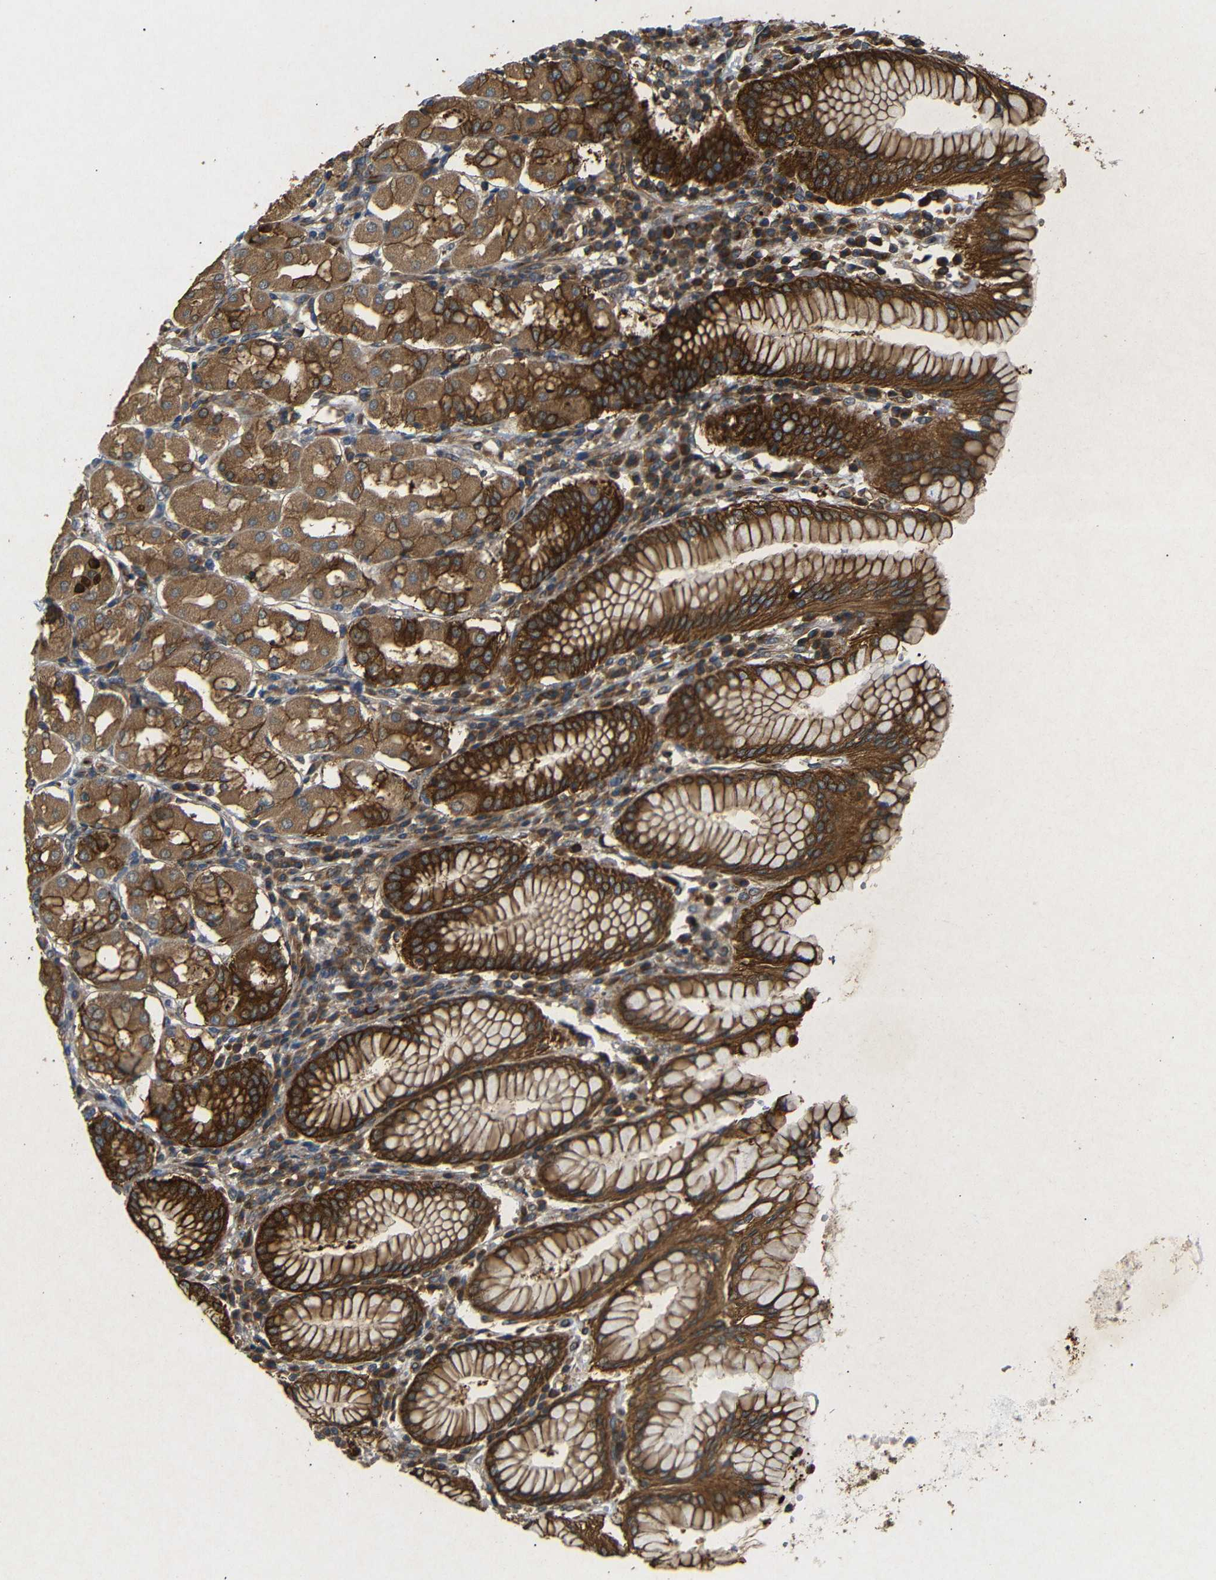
{"staining": {"intensity": "strong", "quantity": ">75%", "location": "cytoplasmic/membranous"}, "tissue": "stomach", "cell_type": "Glandular cells", "image_type": "normal", "snomed": [{"axis": "morphology", "description": "Normal tissue, NOS"}, {"axis": "topography", "description": "Stomach"}, {"axis": "topography", "description": "Stomach, lower"}], "caption": "Protein expression analysis of unremarkable human stomach reveals strong cytoplasmic/membranous staining in approximately >75% of glandular cells.", "gene": "BTF3", "patient": {"sex": "female", "age": 56}}